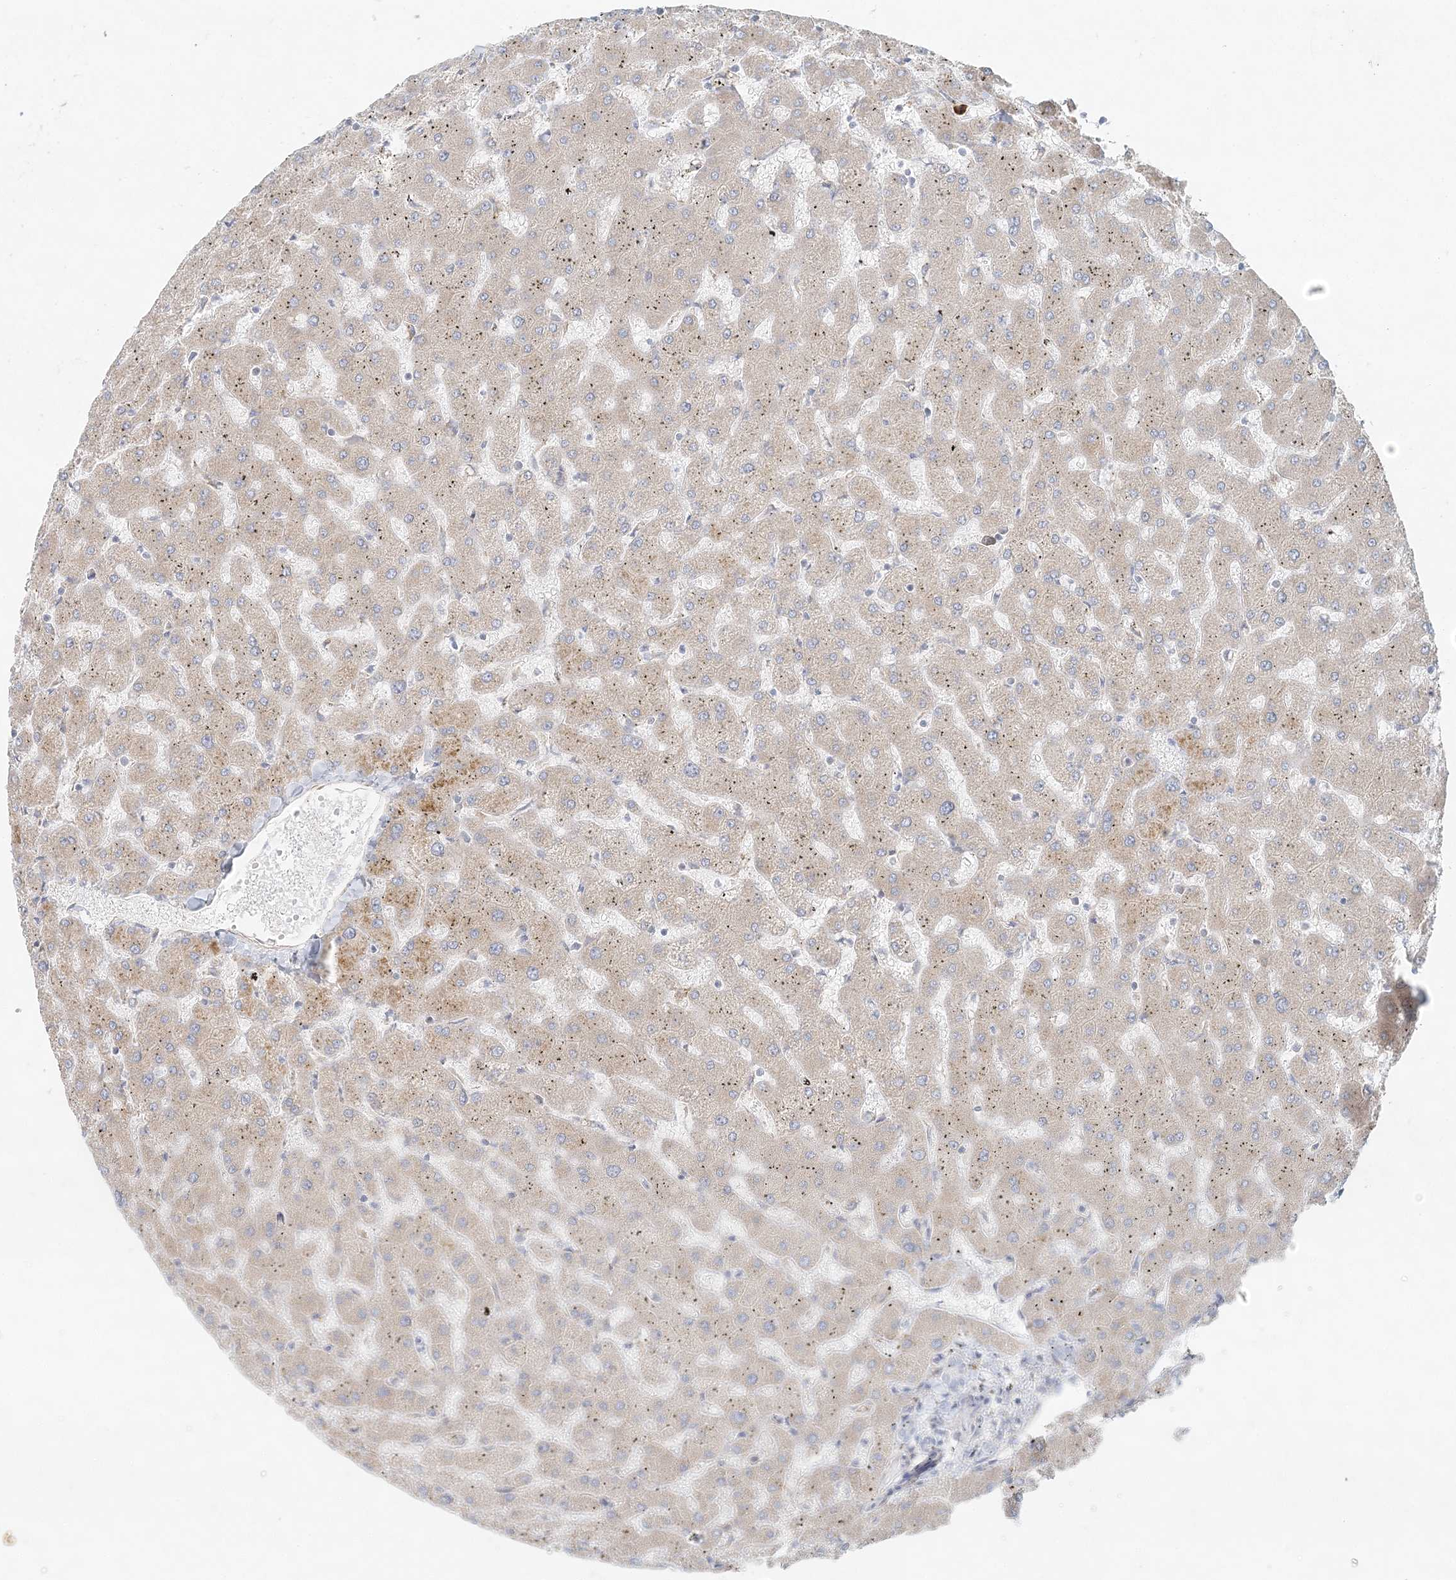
{"staining": {"intensity": "negative", "quantity": "none", "location": "none"}, "tissue": "liver", "cell_type": "Cholangiocytes", "image_type": "normal", "snomed": [{"axis": "morphology", "description": "Normal tissue, NOS"}, {"axis": "topography", "description": "Liver"}], "caption": "The image exhibits no staining of cholangiocytes in benign liver. (DAB (3,3'-diaminobenzidine) IHC, high magnification).", "gene": "STK11IP", "patient": {"sex": "female", "age": 63}}